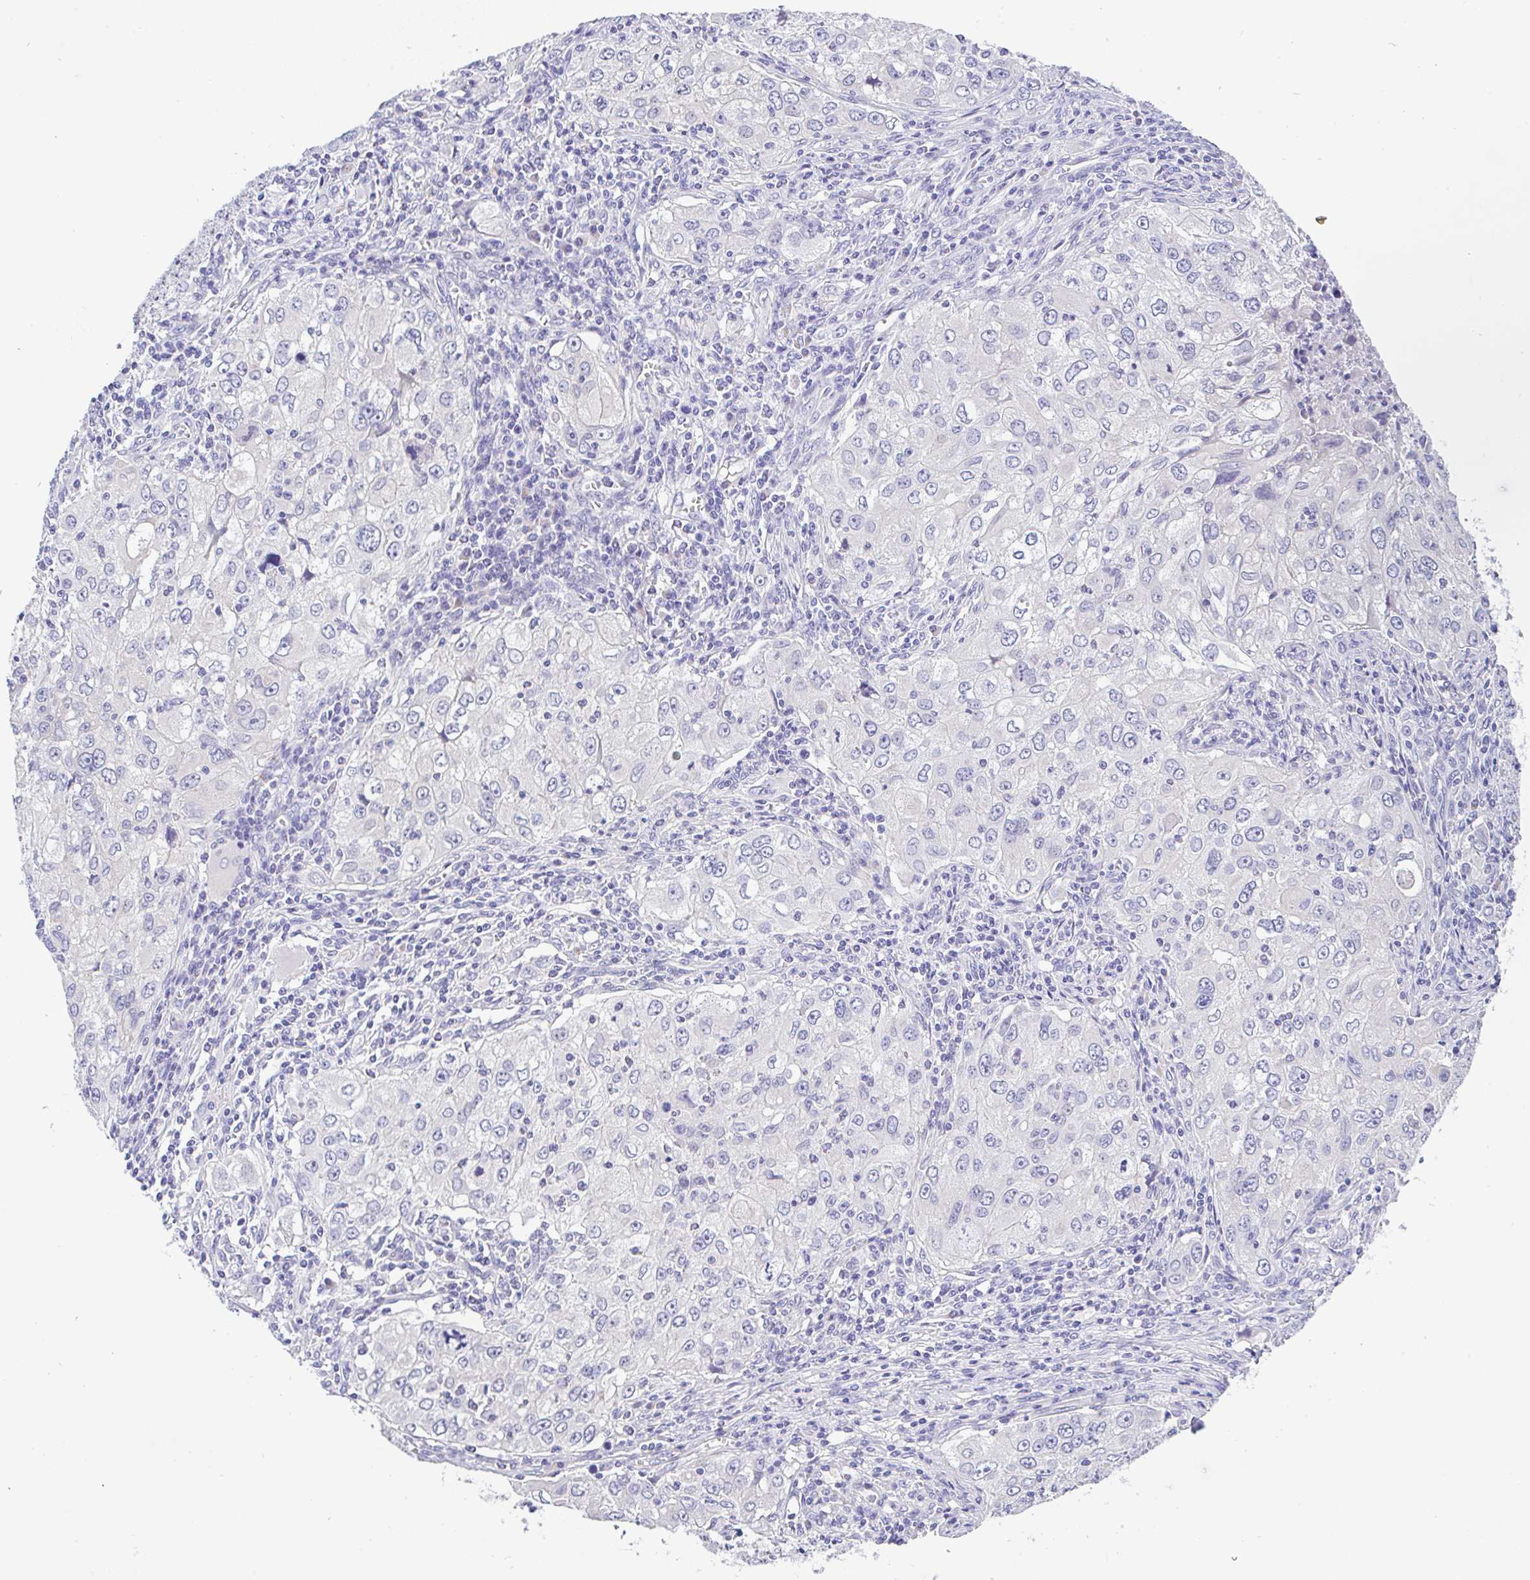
{"staining": {"intensity": "negative", "quantity": "none", "location": "none"}, "tissue": "lung cancer", "cell_type": "Tumor cells", "image_type": "cancer", "snomed": [{"axis": "morphology", "description": "Adenocarcinoma, NOS"}, {"axis": "morphology", "description": "Adenocarcinoma, metastatic, NOS"}, {"axis": "topography", "description": "Lymph node"}, {"axis": "topography", "description": "Lung"}], "caption": "This is an immunohistochemistry micrograph of human adenocarcinoma (lung). There is no staining in tumor cells.", "gene": "SERPINE3", "patient": {"sex": "female", "age": 42}}